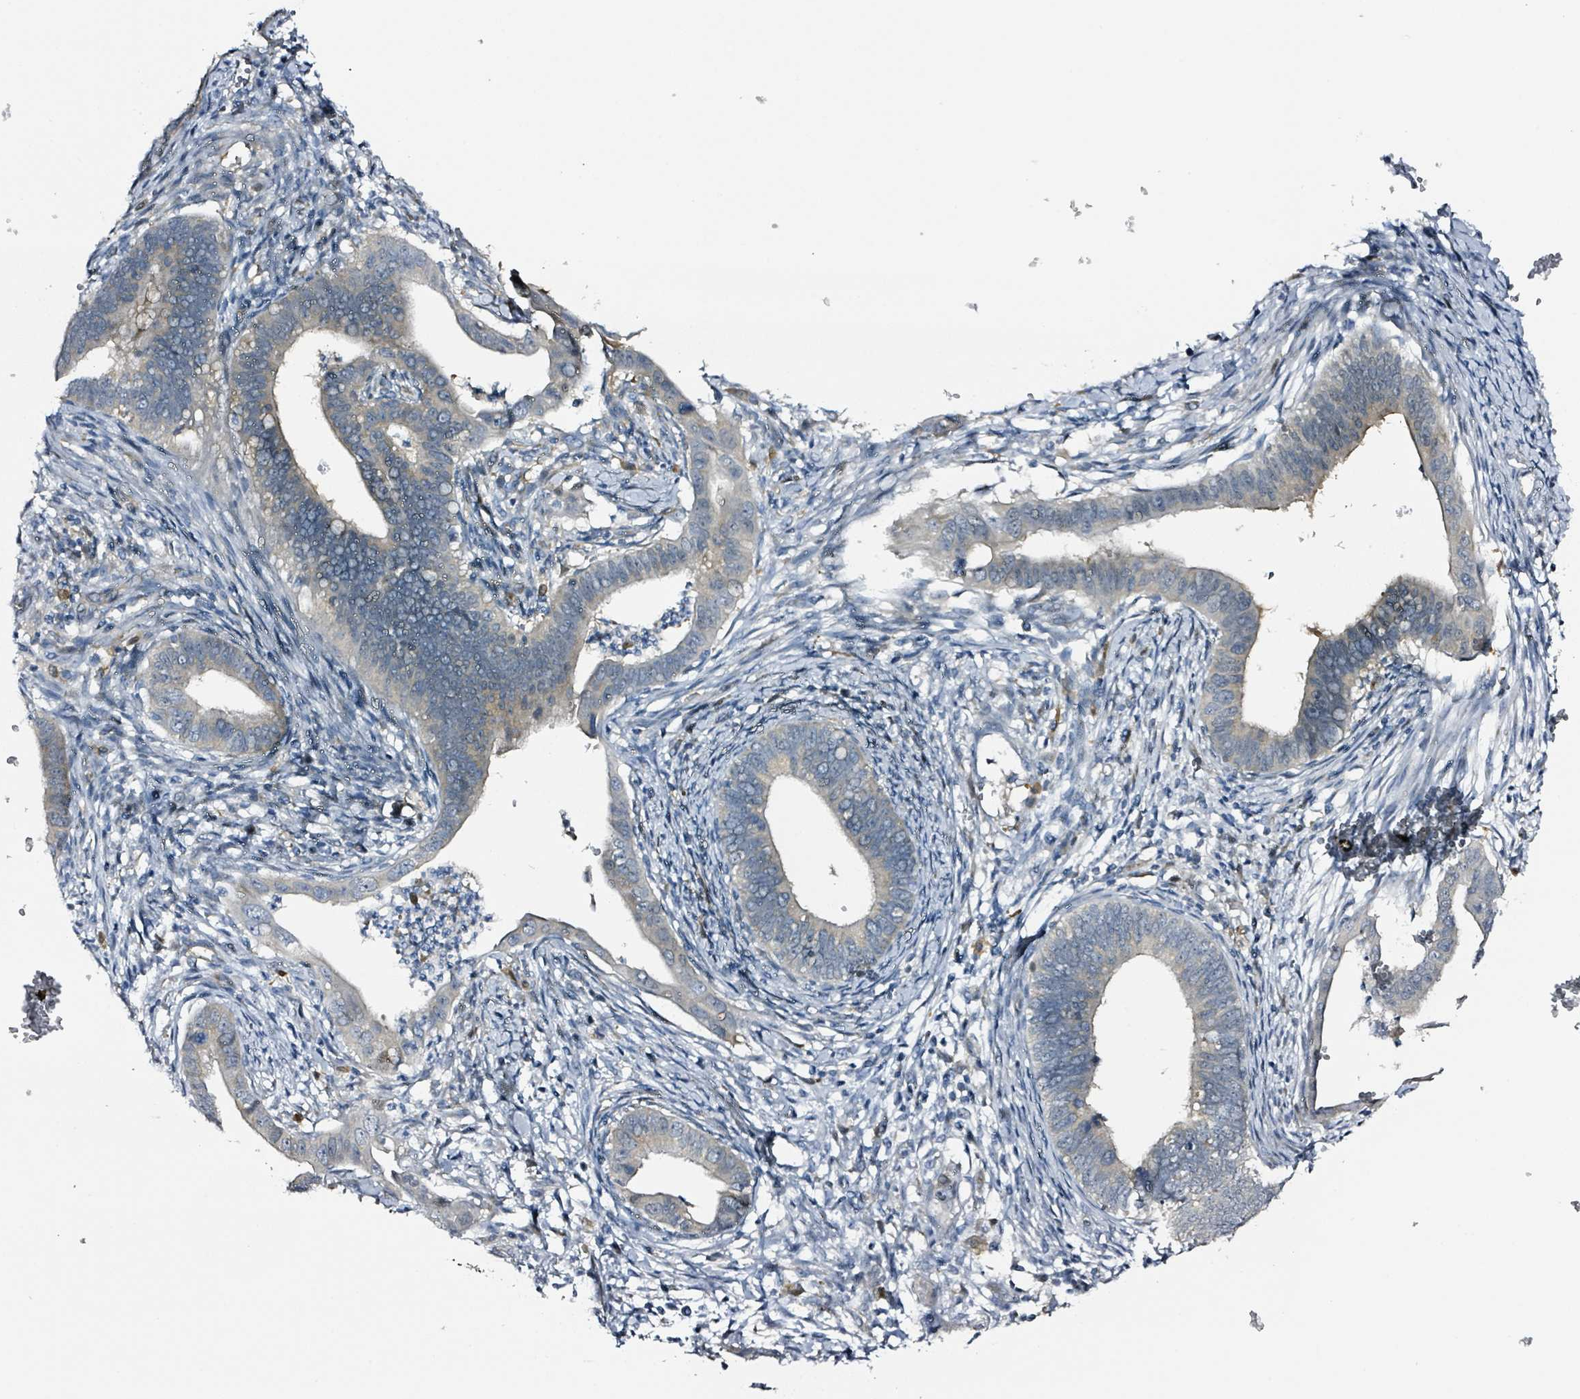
{"staining": {"intensity": "negative", "quantity": "none", "location": "none"}, "tissue": "cervical cancer", "cell_type": "Tumor cells", "image_type": "cancer", "snomed": [{"axis": "morphology", "description": "Adenocarcinoma, NOS"}, {"axis": "topography", "description": "Cervix"}], "caption": "Cervical cancer (adenocarcinoma) stained for a protein using immunohistochemistry (IHC) exhibits no expression tumor cells.", "gene": "B3GAT3", "patient": {"sex": "female", "age": 42}}